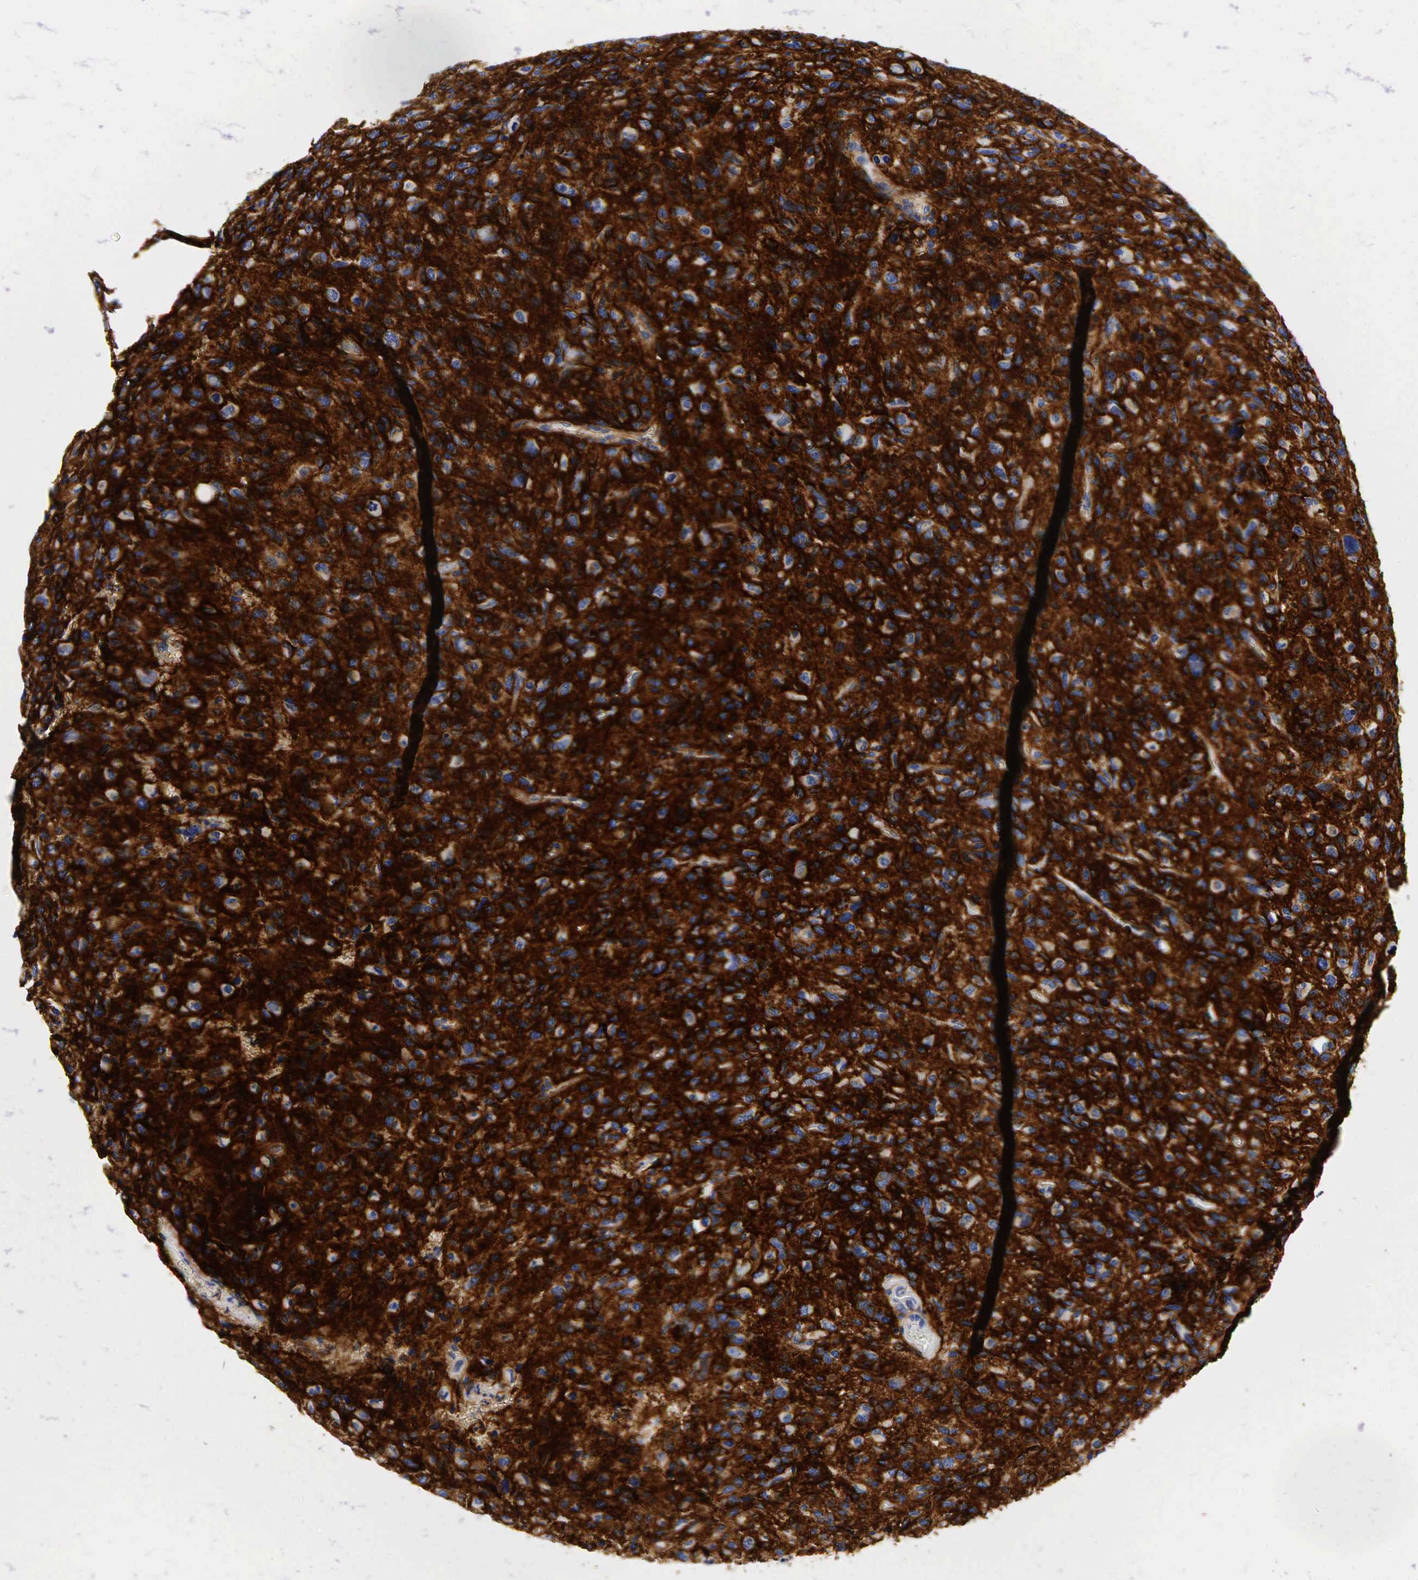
{"staining": {"intensity": "strong", "quantity": ">75%", "location": "cytoplasmic/membranous"}, "tissue": "glioma", "cell_type": "Tumor cells", "image_type": "cancer", "snomed": [{"axis": "morphology", "description": "Glioma, malignant, High grade"}, {"axis": "topography", "description": "Brain"}], "caption": "DAB (3,3'-diaminobenzidine) immunohistochemical staining of high-grade glioma (malignant) displays strong cytoplasmic/membranous protein expression in about >75% of tumor cells.", "gene": "CD44", "patient": {"sex": "female", "age": 60}}